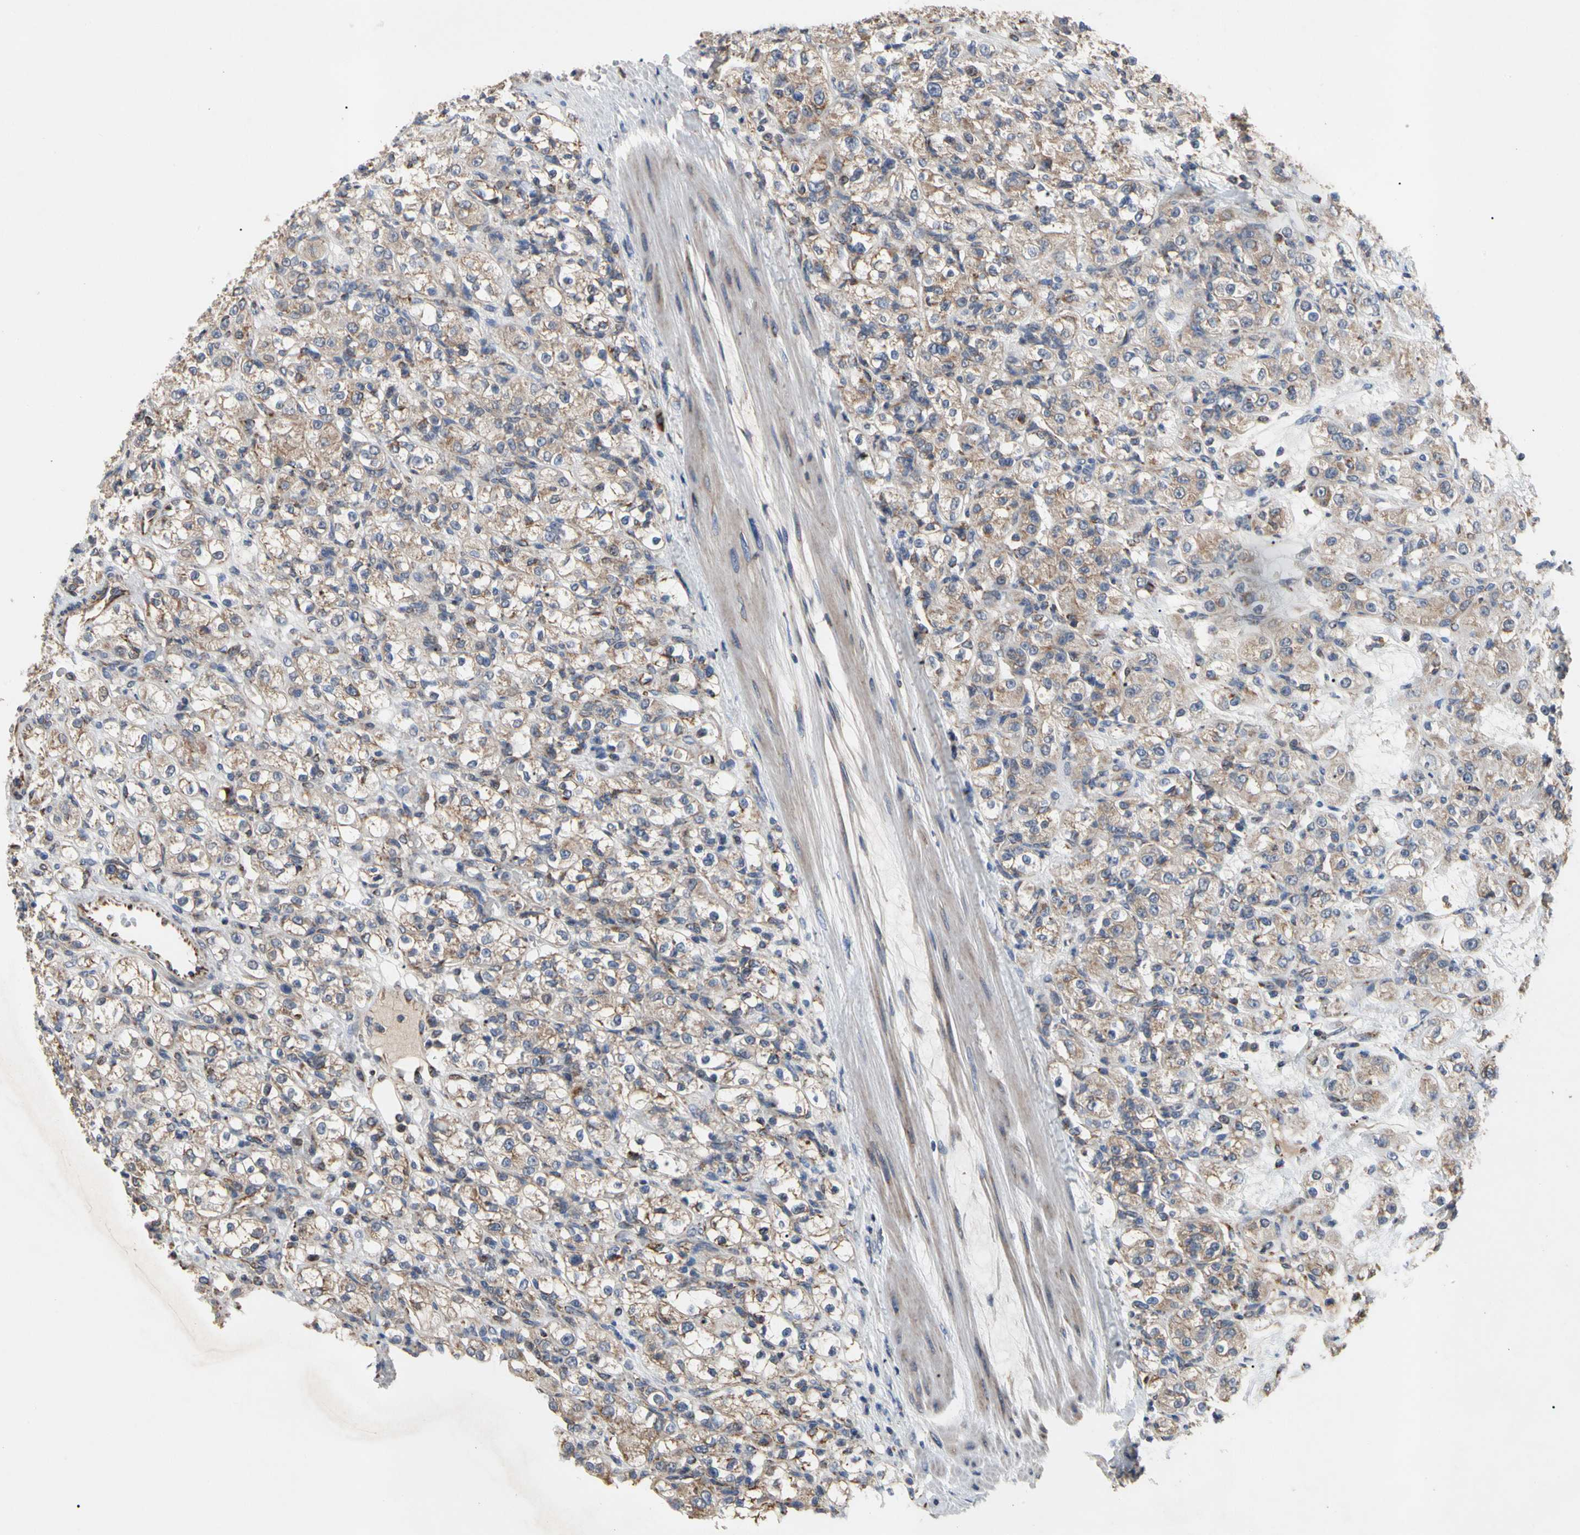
{"staining": {"intensity": "moderate", "quantity": ">75%", "location": "cytoplasmic/membranous"}, "tissue": "renal cancer", "cell_type": "Tumor cells", "image_type": "cancer", "snomed": [{"axis": "morphology", "description": "Normal tissue, NOS"}, {"axis": "morphology", "description": "Adenocarcinoma, NOS"}, {"axis": "topography", "description": "Kidney"}], "caption": "Renal adenocarcinoma was stained to show a protein in brown. There is medium levels of moderate cytoplasmic/membranous staining in about >75% of tumor cells.", "gene": "GPD2", "patient": {"sex": "male", "age": 61}}